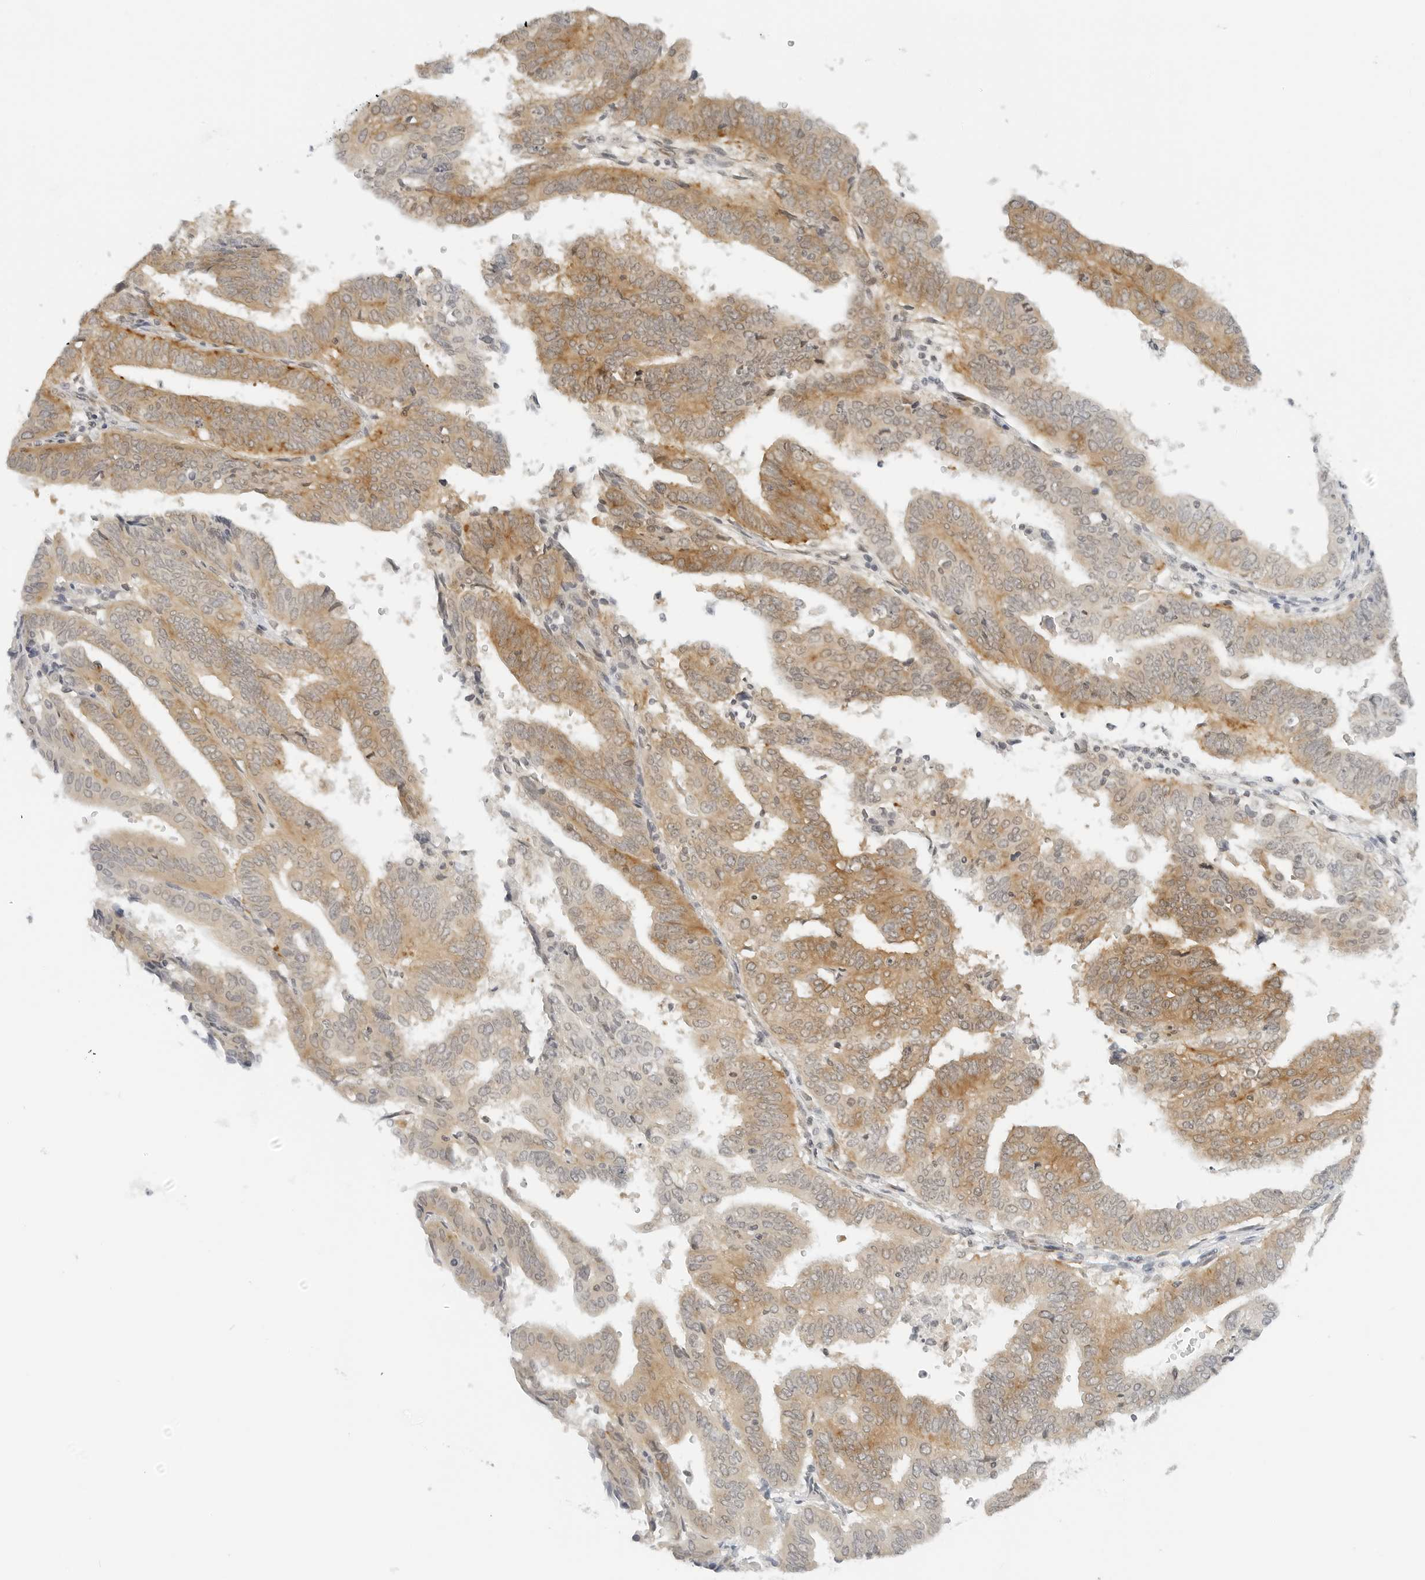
{"staining": {"intensity": "moderate", "quantity": ">75%", "location": "cytoplasmic/membranous"}, "tissue": "endometrial cancer", "cell_type": "Tumor cells", "image_type": "cancer", "snomed": [{"axis": "morphology", "description": "Adenocarcinoma, NOS"}, {"axis": "topography", "description": "Uterus"}], "caption": "Moderate cytoplasmic/membranous positivity for a protein is present in about >75% of tumor cells of endometrial adenocarcinoma using immunohistochemistry (IHC).", "gene": "NEO1", "patient": {"sex": "female", "age": 77}}